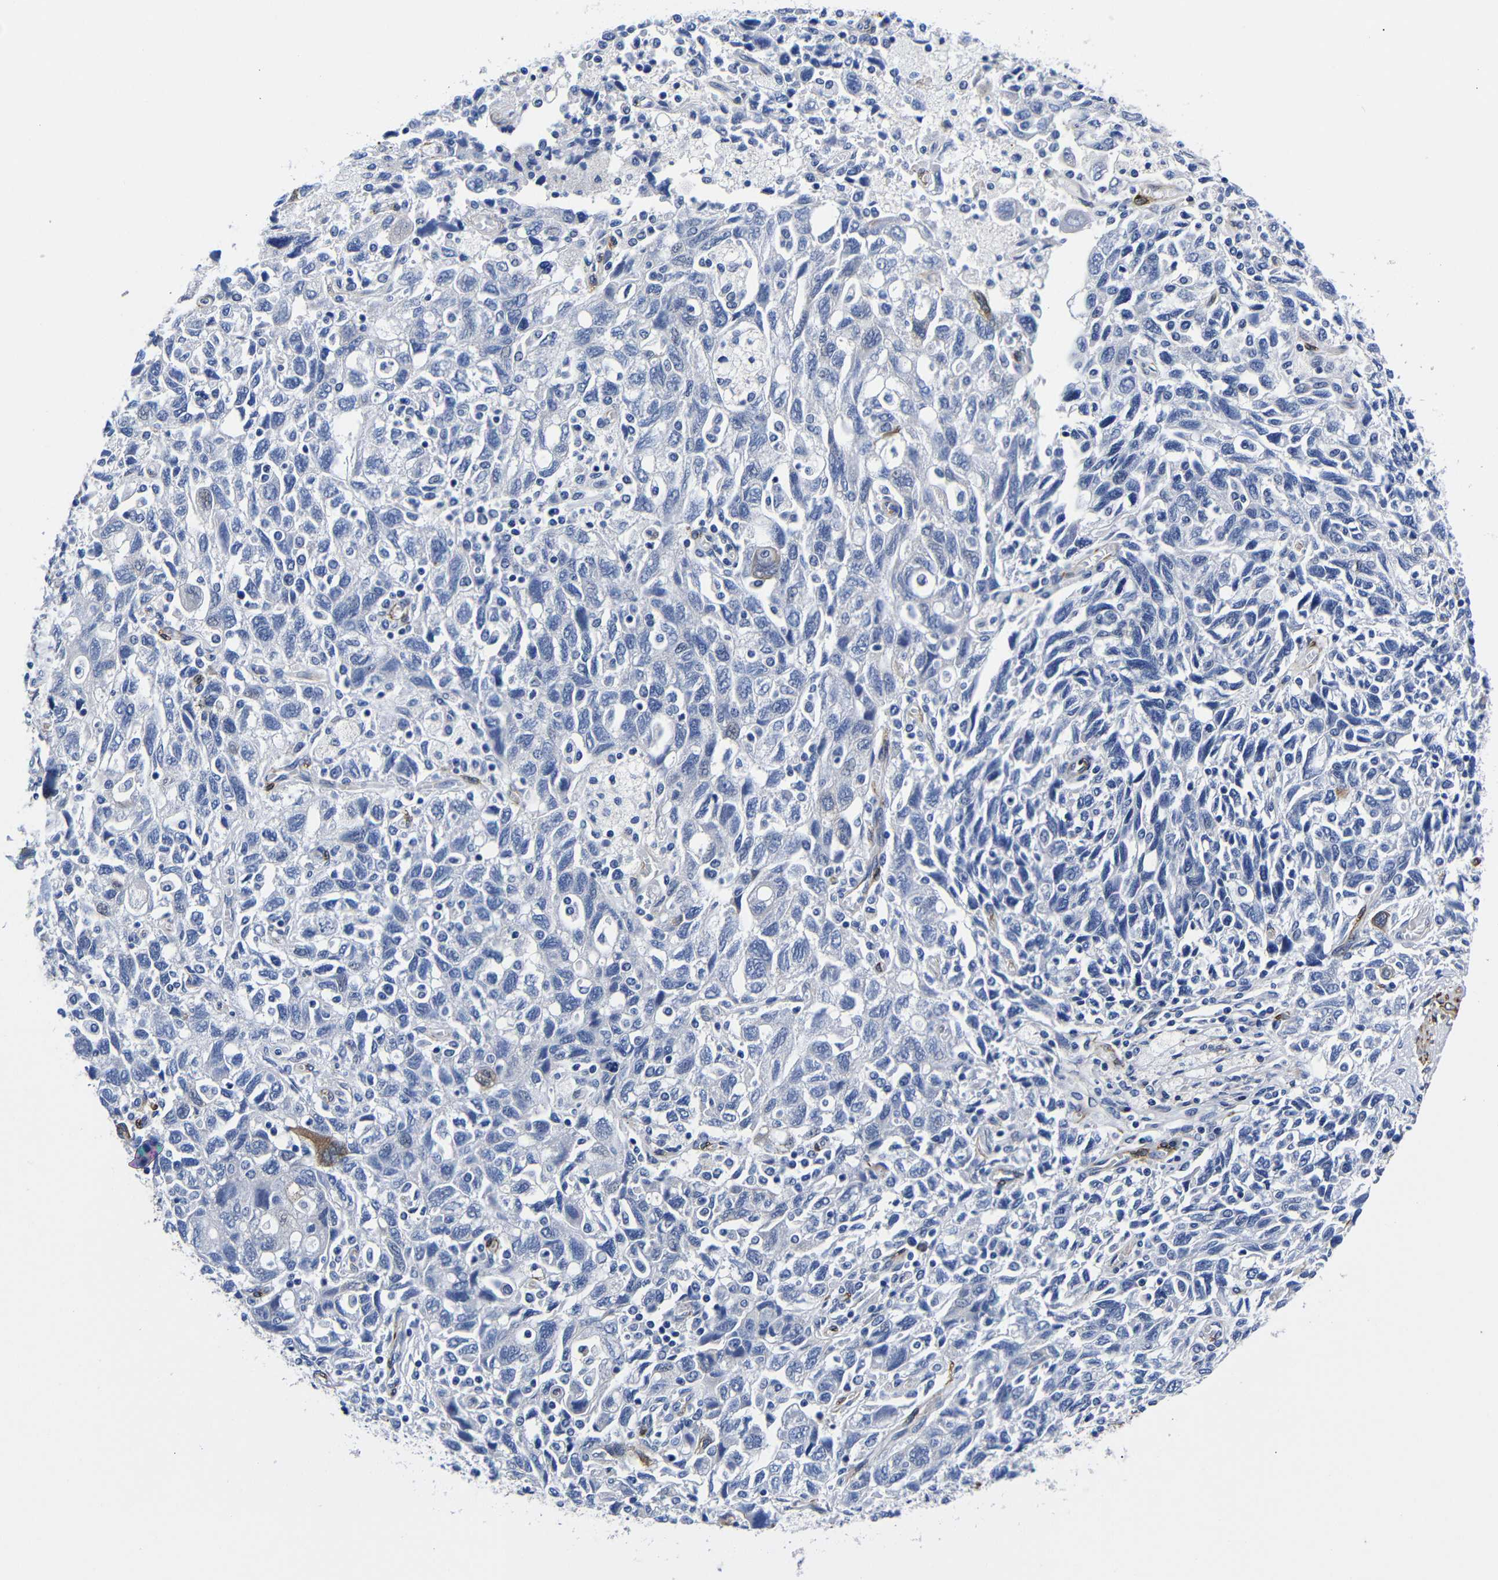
{"staining": {"intensity": "negative", "quantity": "none", "location": "none"}, "tissue": "ovarian cancer", "cell_type": "Tumor cells", "image_type": "cancer", "snomed": [{"axis": "morphology", "description": "Carcinoma, NOS"}, {"axis": "morphology", "description": "Cystadenocarcinoma, serous, NOS"}, {"axis": "topography", "description": "Ovary"}], "caption": "Tumor cells are negative for brown protein staining in ovarian cancer.", "gene": "LRIG1", "patient": {"sex": "female", "age": 69}}